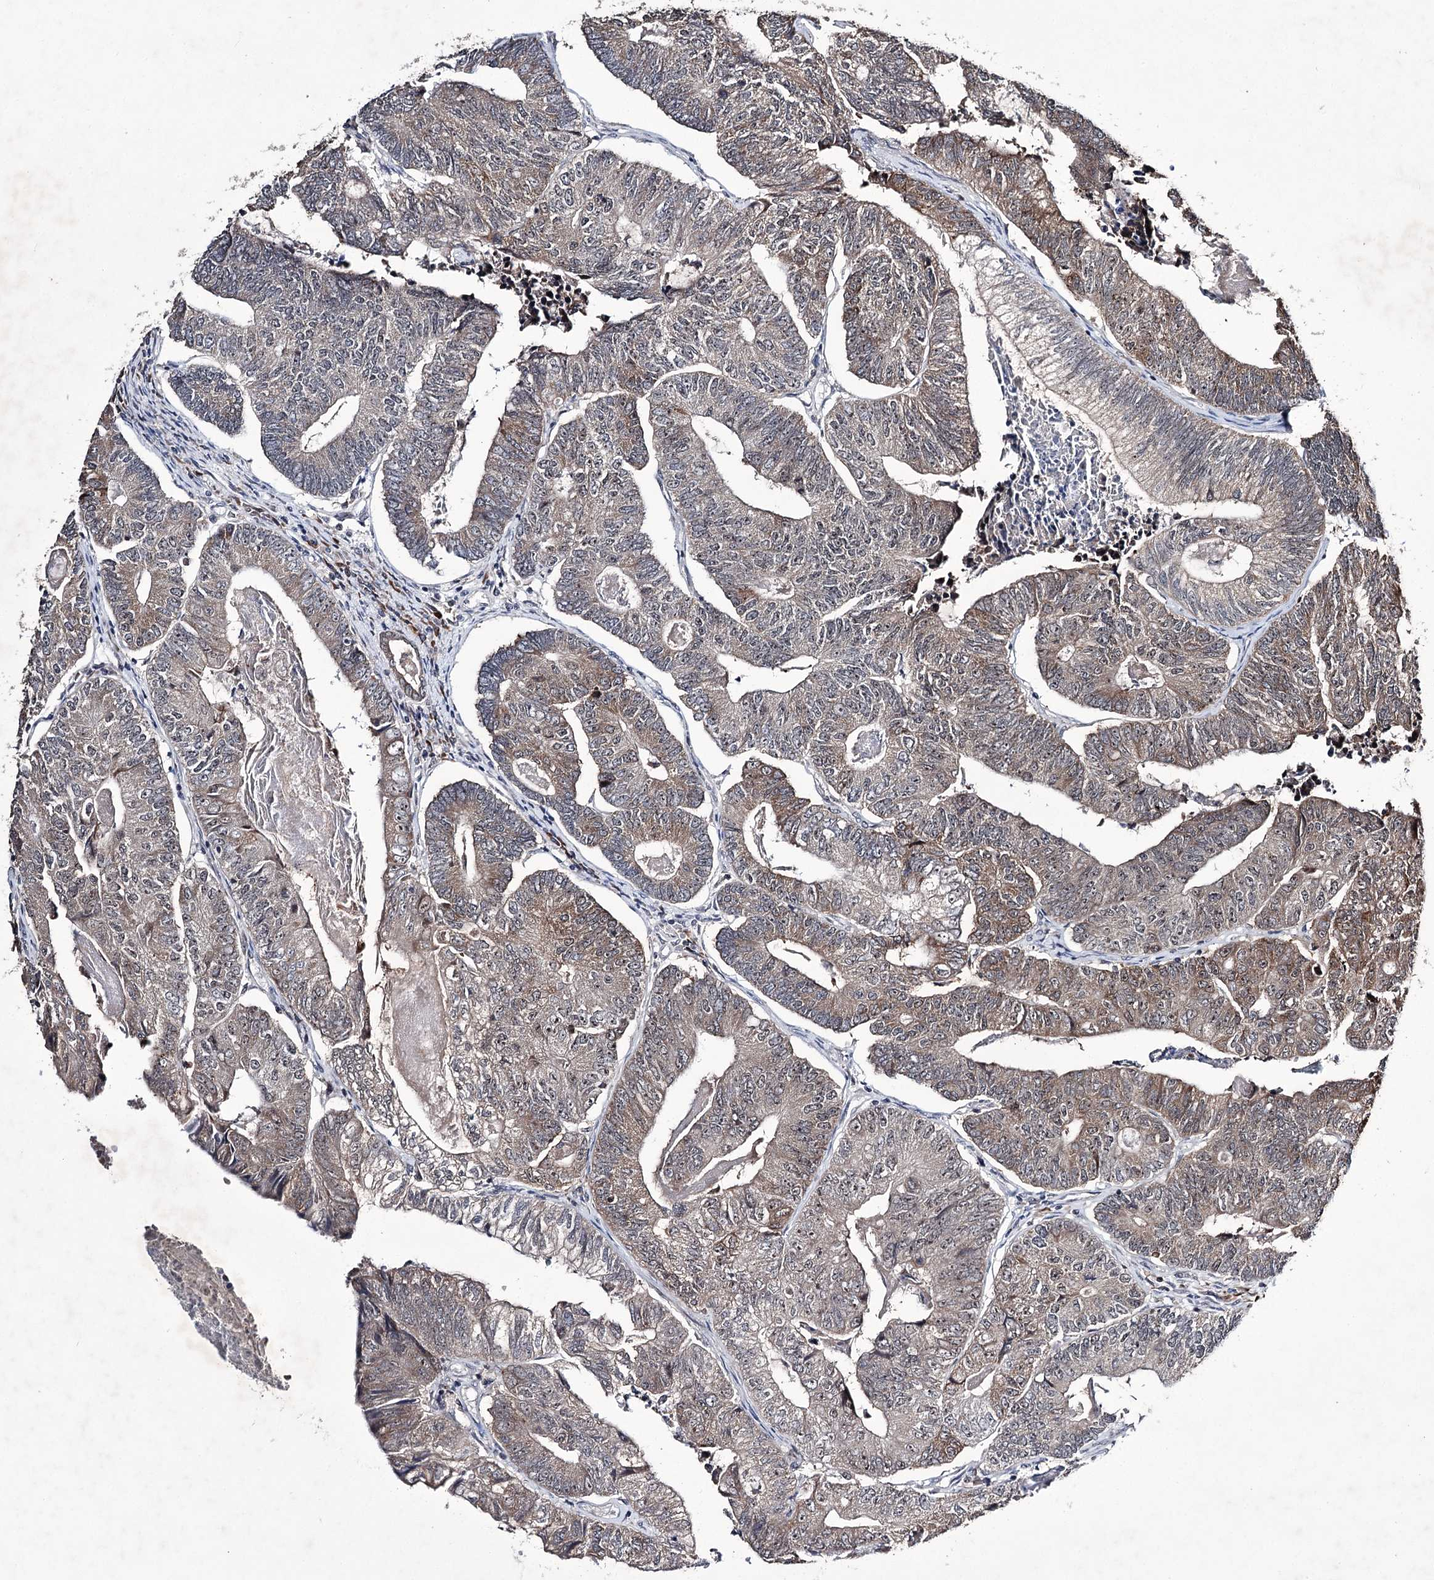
{"staining": {"intensity": "weak", "quantity": "25%-75%", "location": "cytoplasmic/membranous,nuclear"}, "tissue": "colorectal cancer", "cell_type": "Tumor cells", "image_type": "cancer", "snomed": [{"axis": "morphology", "description": "Adenocarcinoma, NOS"}, {"axis": "topography", "description": "Colon"}], "caption": "A micrograph of human colorectal adenocarcinoma stained for a protein shows weak cytoplasmic/membranous and nuclear brown staining in tumor cells.", "gene": "VGLL4", "patient": {"sex": "female", "age": 67}}